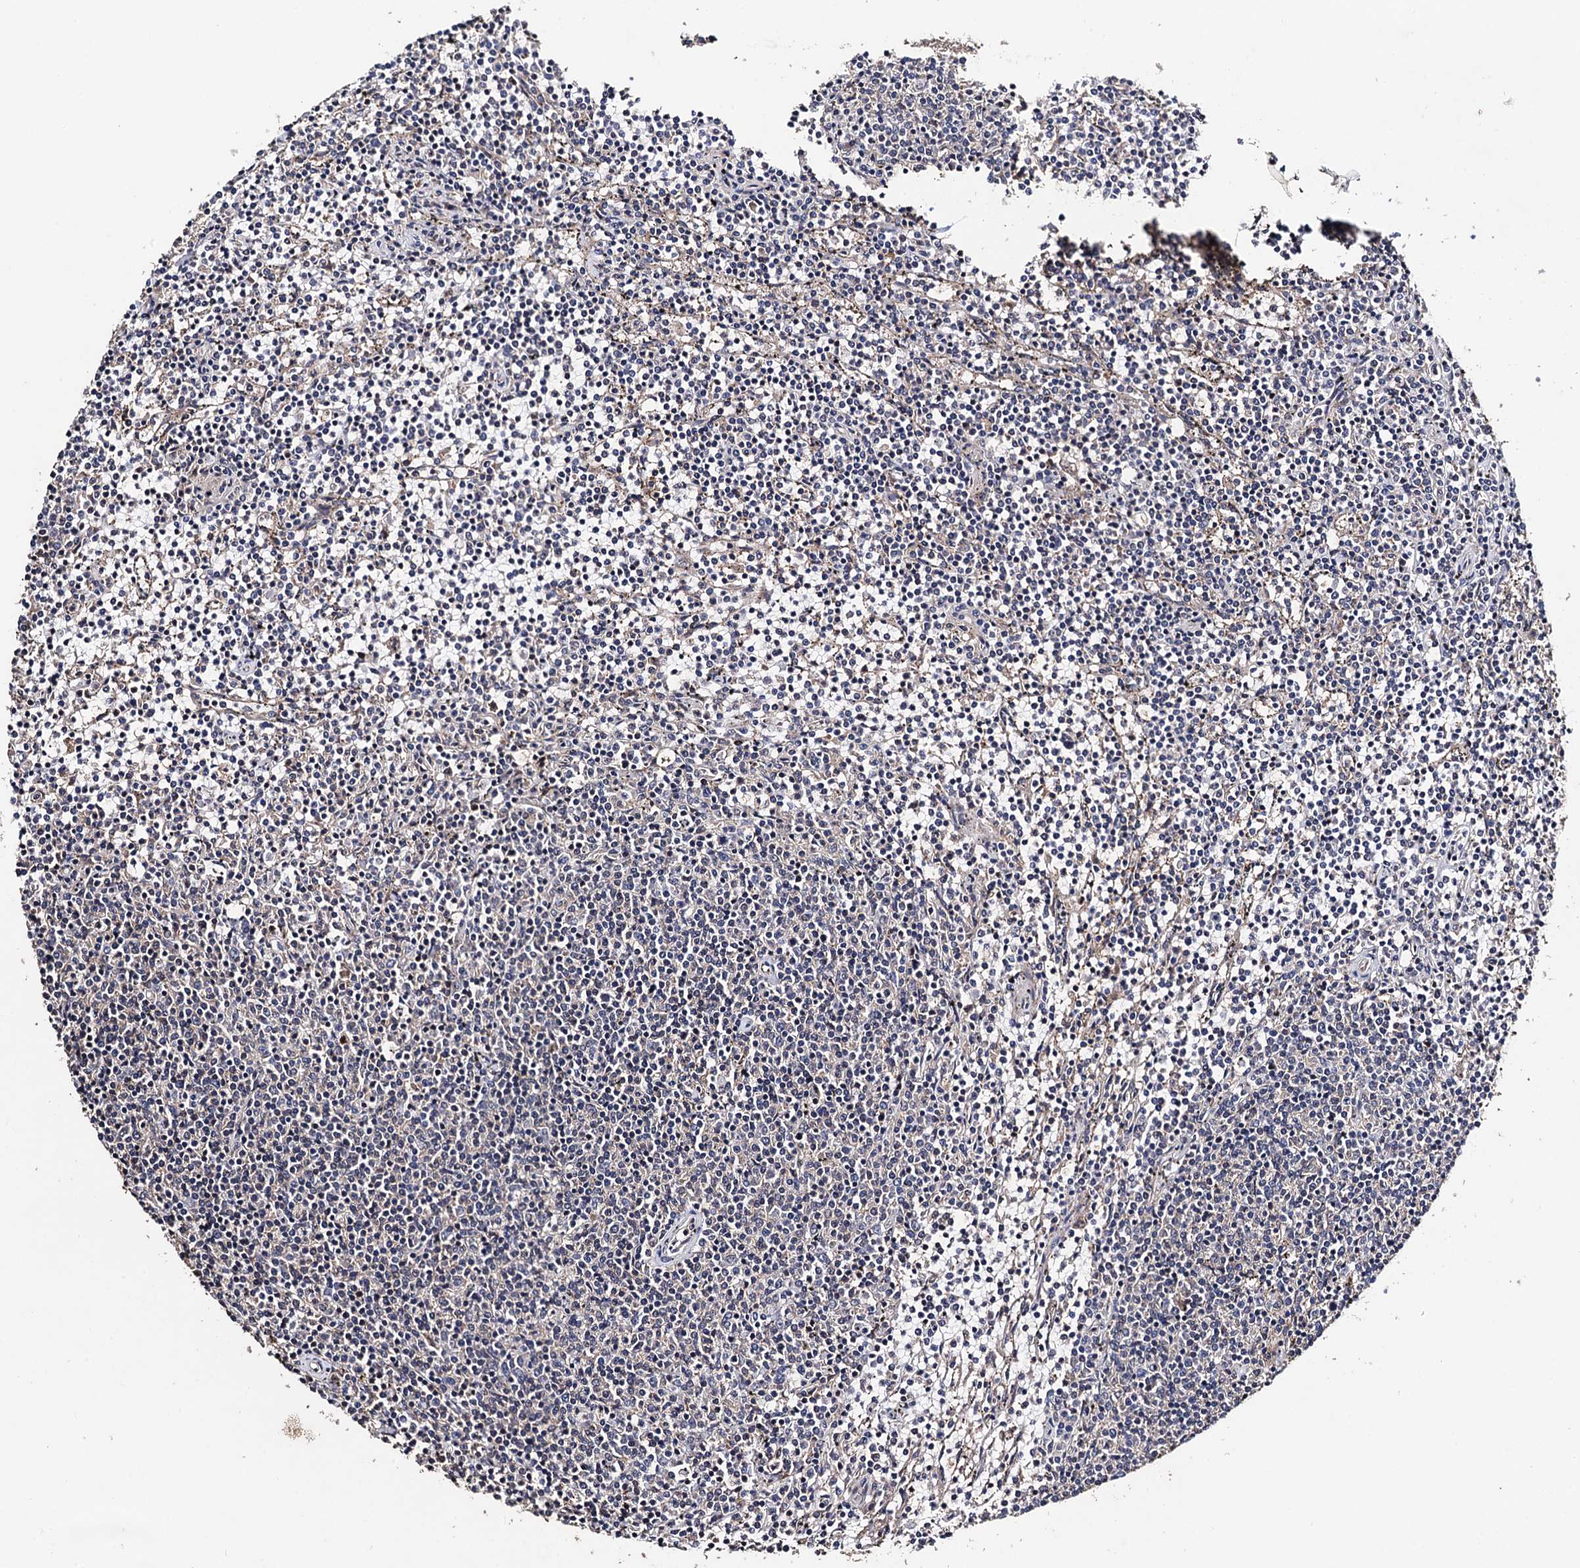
{"staining": {"intensity": "negative", "quantity": "none", "location": "none"}, "tissue": "lymphoma", "cell_type": "Tumor cells", "image_type": "cancer", "snomed": [{"axis": "morphology", "description": "Malignant lymphoma, non-Hodgkin's type, Low grade"}, {"axis": "topography", "description": "Spleen"}], "caption": "A high-resolution histopathology image shows immunohistochemistry (IHC) staining of low-grade malignant lymphoma, non-Hodgkin's type, which demonstrates no significant positivity in tumor cells.", "gene": "PPTC7", "patient": {"sex": "female", "age": 50}}